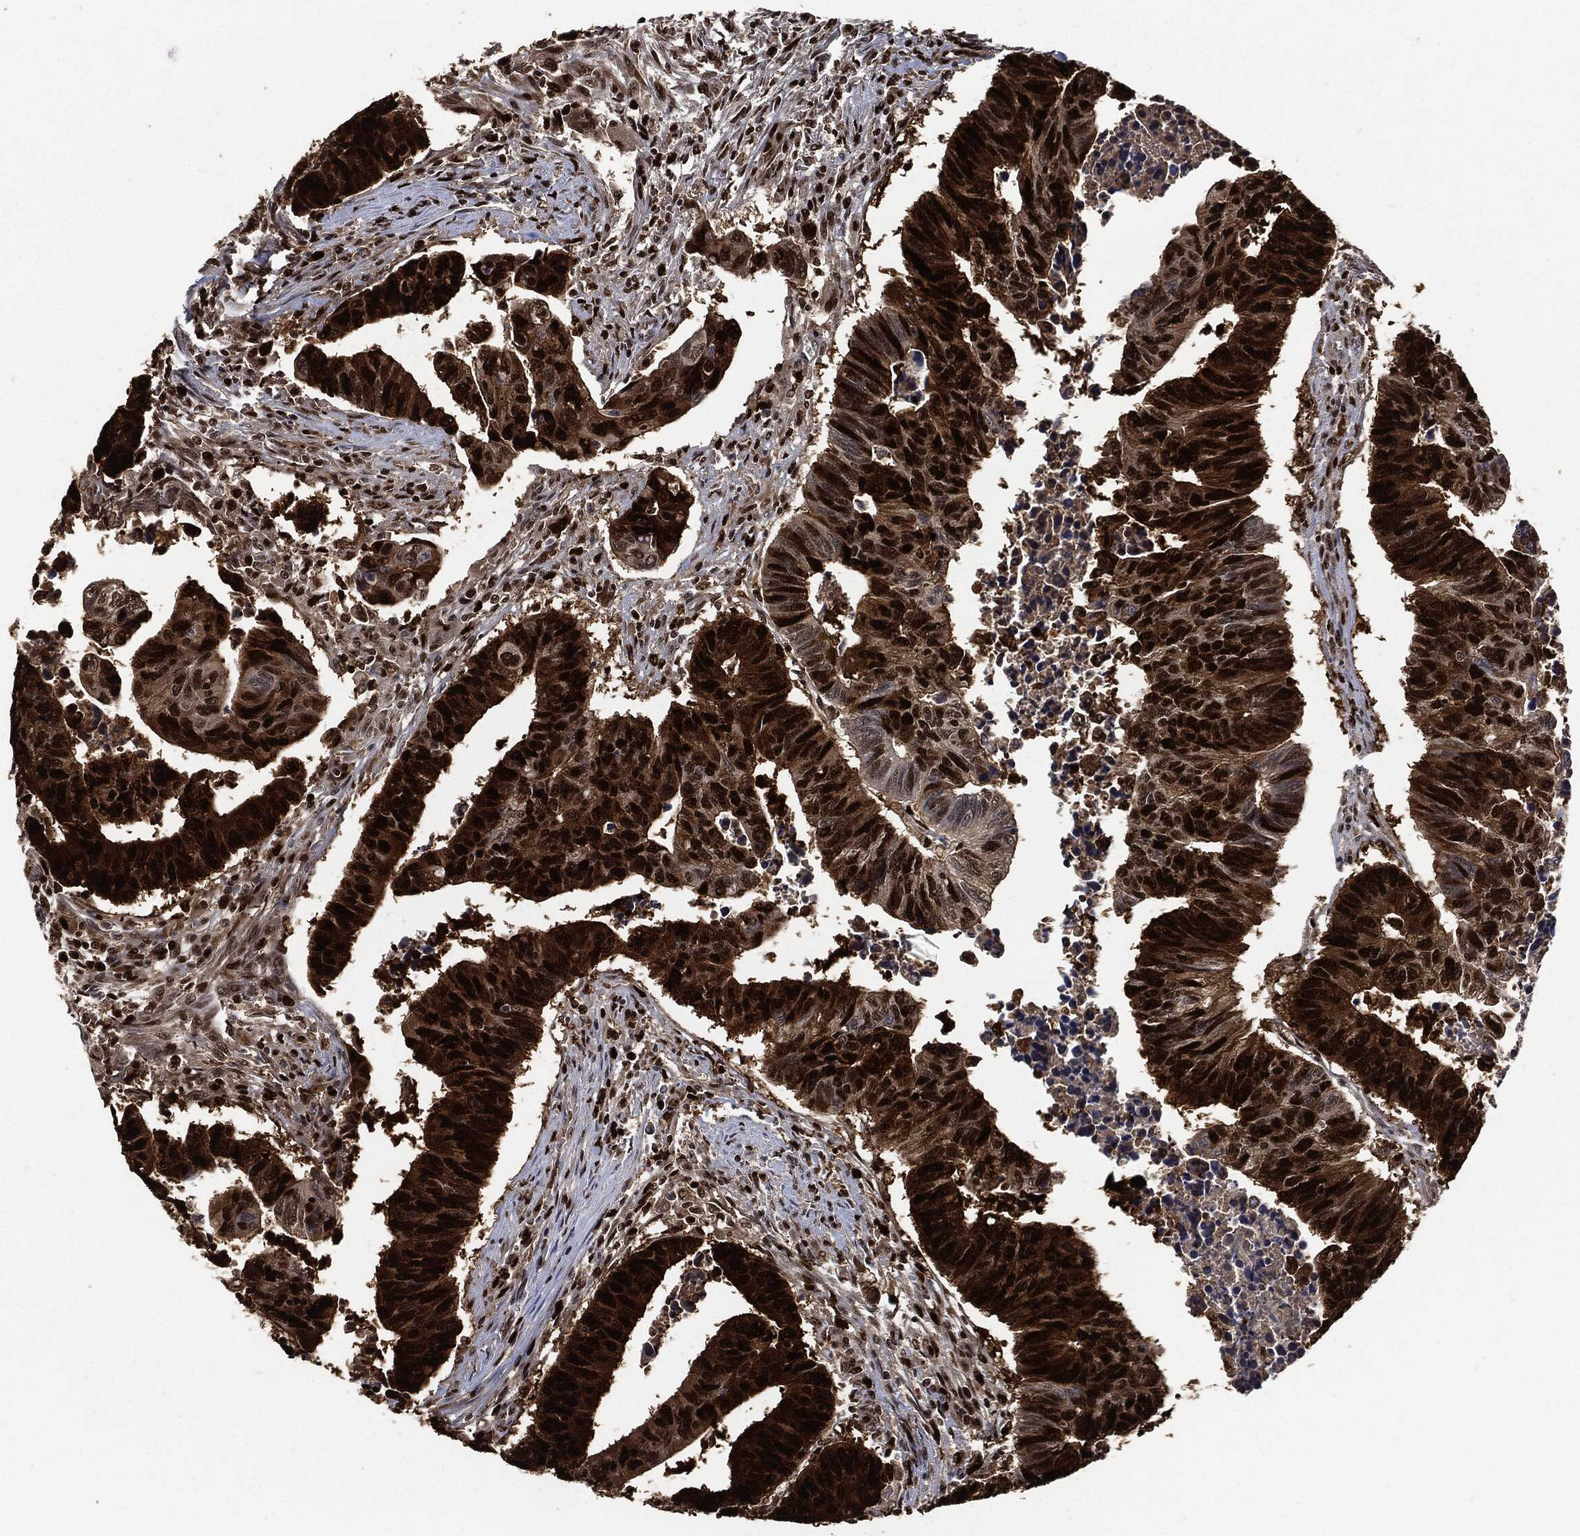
{"staining": {"intensity": "strong", "quantity": ">75%", "location": "nuclear"}, "tissue": "colorectal cancer", "cell_type": "Tumor cells", "image_type": "cancer", "snomed": [{"axis": "morphology", "description": "Adenocarcinoma, NOS"}, {"axis": "topography", "description": "Rectum"}], "caption": "Strong nuclear positivity for a protein is identified in approximately >75% of tumor cells of colorectal adenocarcinoma using IHC.", "gene": "PCNA", "patient": {"sex": "female", "age": 85}}